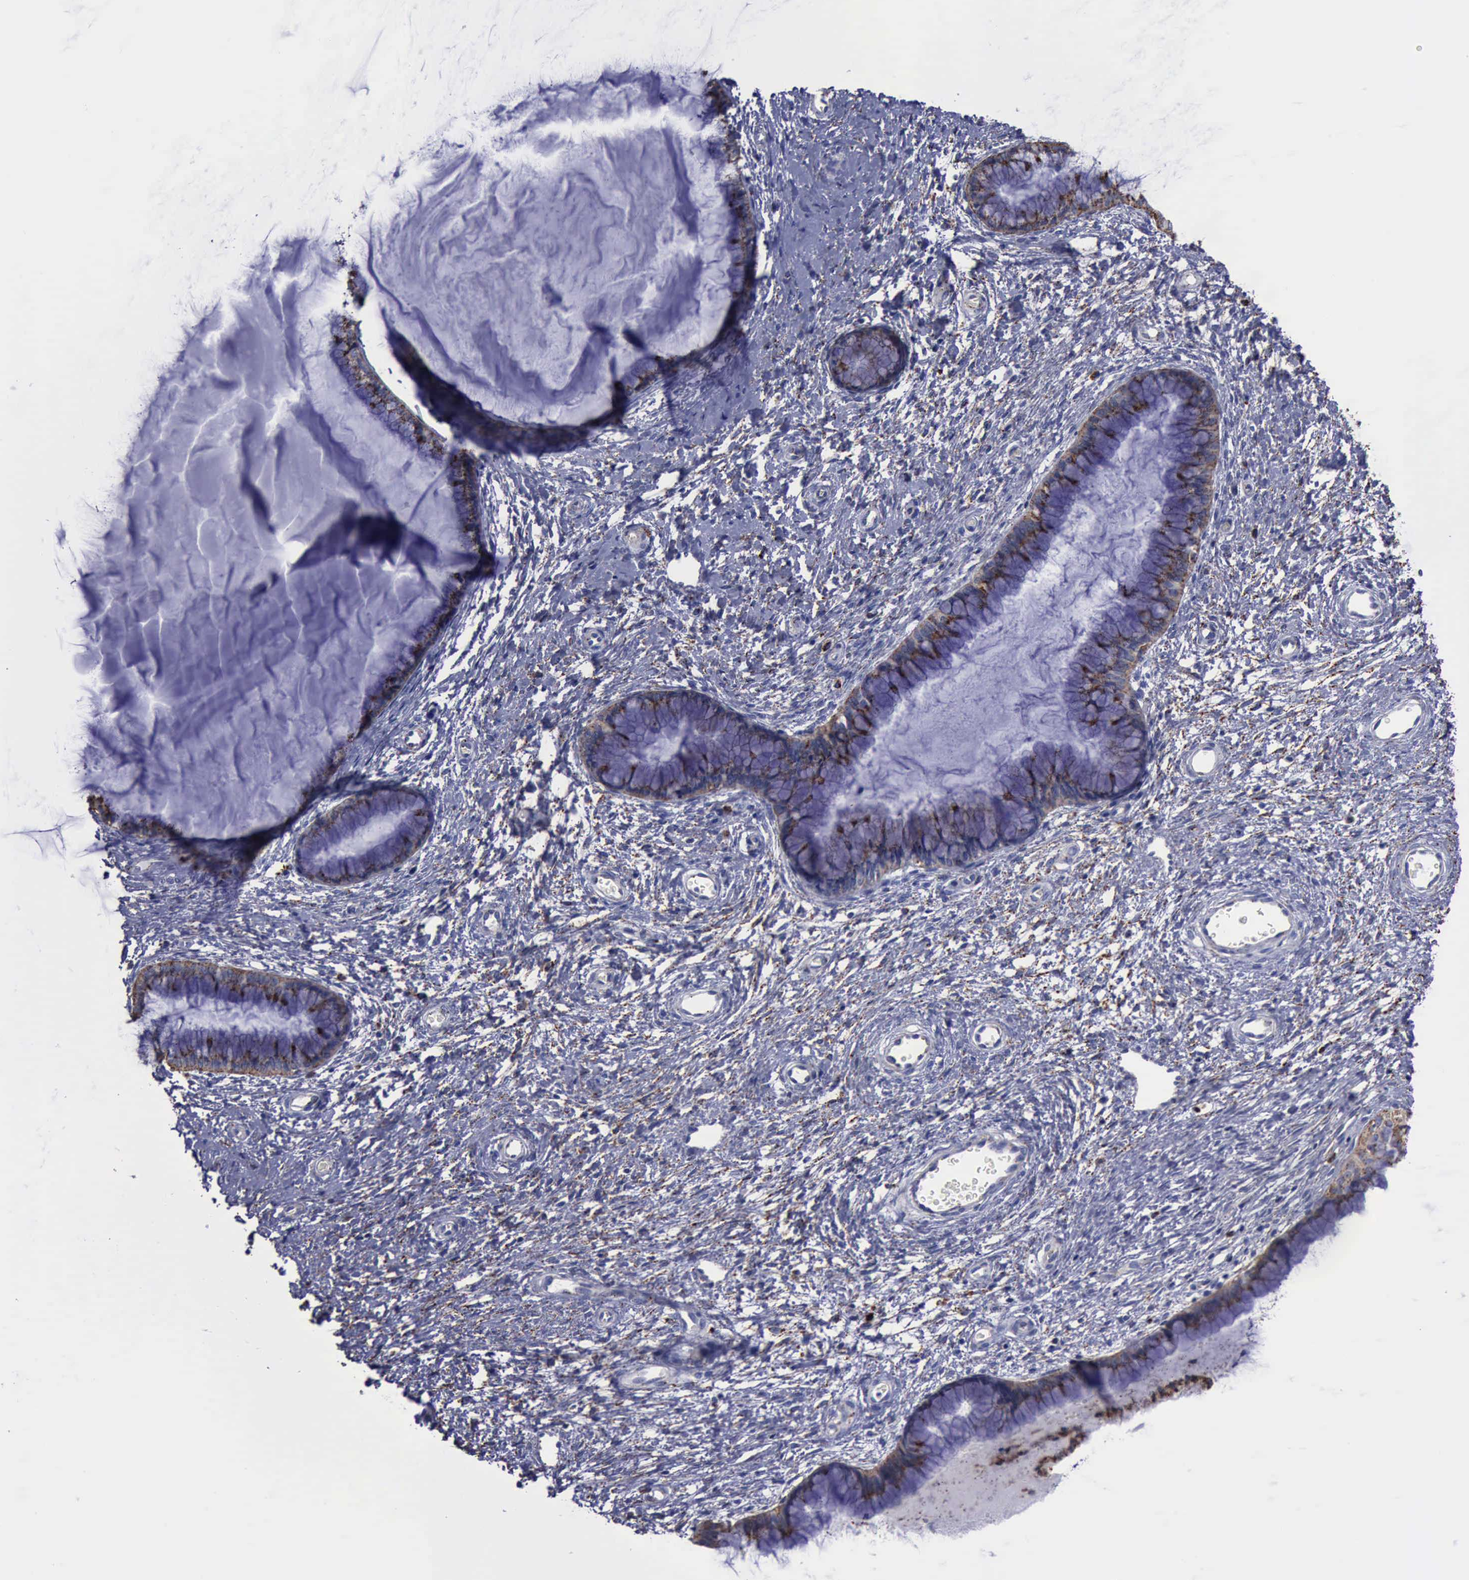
{"staining": {"intensity": "moderate", "quantity": ">75%", "location": "cytoplasmic/membranous"}, "tissue": "cervix", "cell_type": "Glandular cells", "image_type": "normal", "snomed": [{"axis": "morphology", "description": "Normal tissue, NOS"}, {"axis": "topography", "description": "Cervix"}], "caption": "Immunohistochemistry (IHC) (DAB (3,3'-diaminobenzidine)) staining of normal human cervix displays moderate cytoplasmic/membranous protein staining in about >75% of glandular cells.", "gene": "CTSD", "patient": {"sex": "female", "age": 27}}